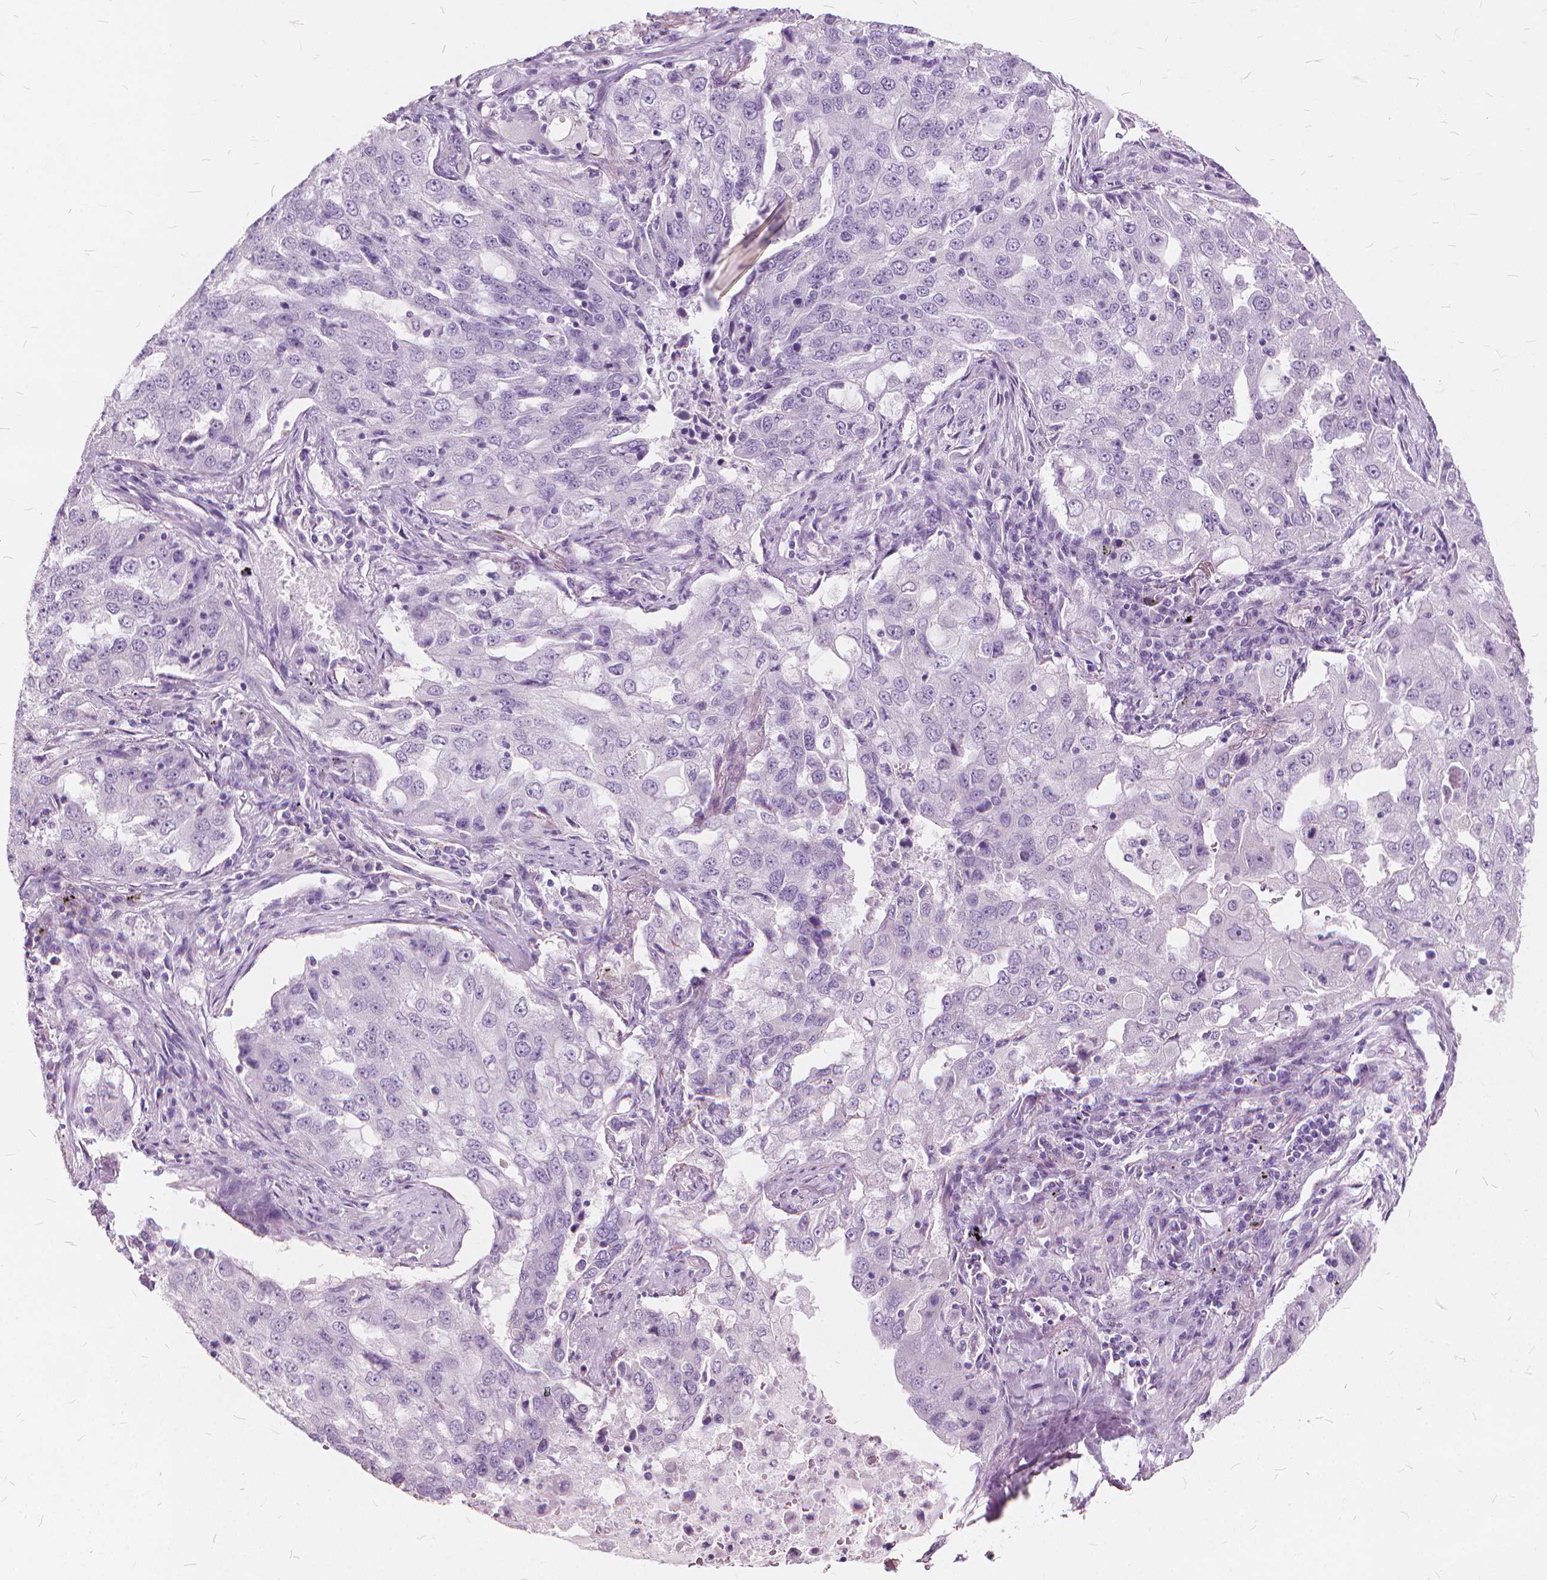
{"staining": {"intensity": "negative", "quantity": "none", "location": "none"}, "tissue": "lung cancer", "cell_type": "Tumor cells", "image_type": "cancer", "snomed": [{"axis": "morphology", "description": "Adenocarcinoma, NOS"}, {"axis": "topography", "description": "Lung"}], "caption": "There is no significant positivity in tumor cells of lung cancer.", "gene": "DNM1", "patient": {"sex": "female", "age": 61}}